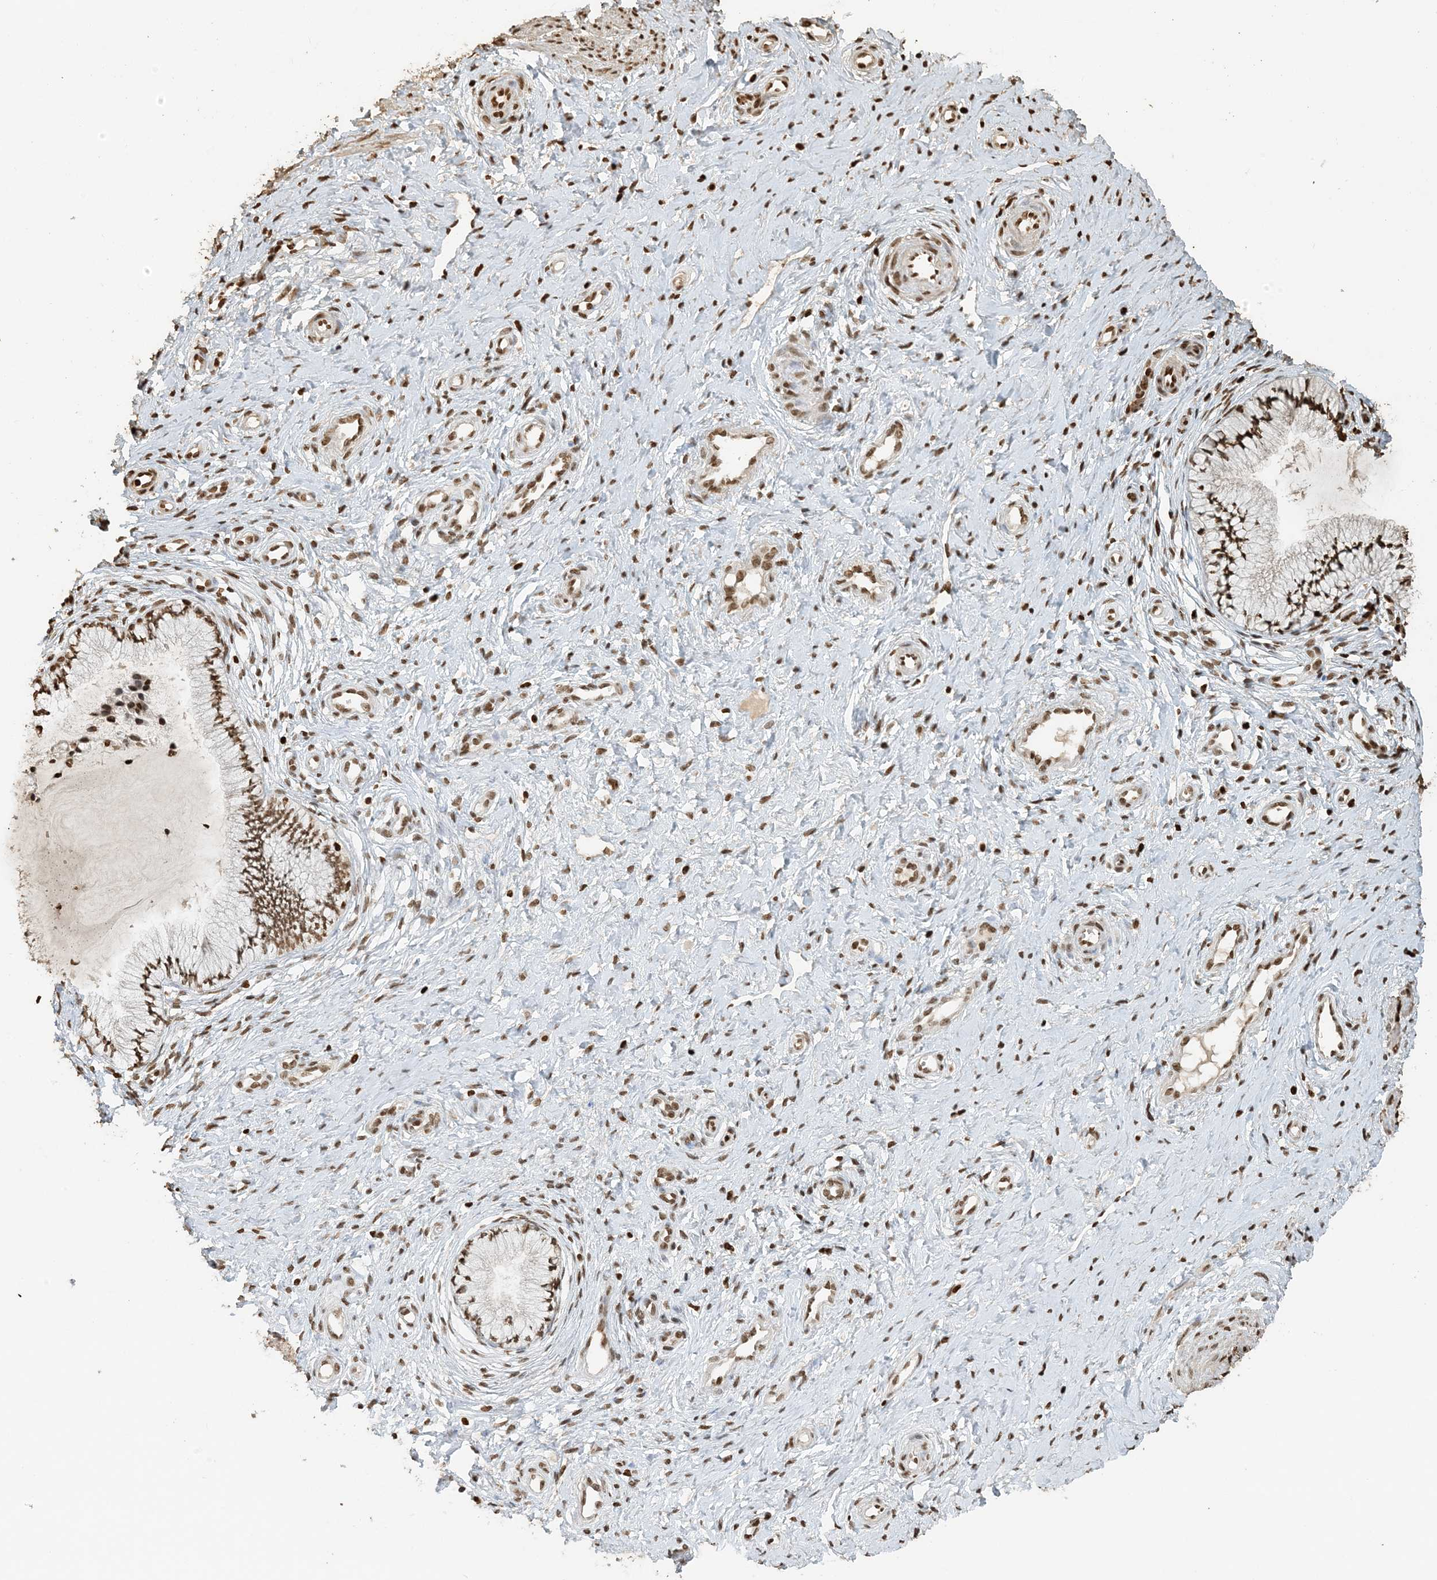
{"staining": {"intensity": "moderate", "quantity": ">75%", "location": "nuclear"}, "tissue": "cervix", "cell_type": "Glandular cells", "image_type": "normal", "snomed": [{"axis": "morphology", "description": "Normal tissue, NOS"}, {"axis": "topography", "description": "Cervix"}], "caption": "Immunohistochemistry (IHC) (DAB (3,3'-diaminobenzidine)) staining of unremarkable human cervix exhibits moderate nuclear protein expression in about >75% of glandular cells.", "gene": "H3", "patient": {"sex": "female", "age": 36}}